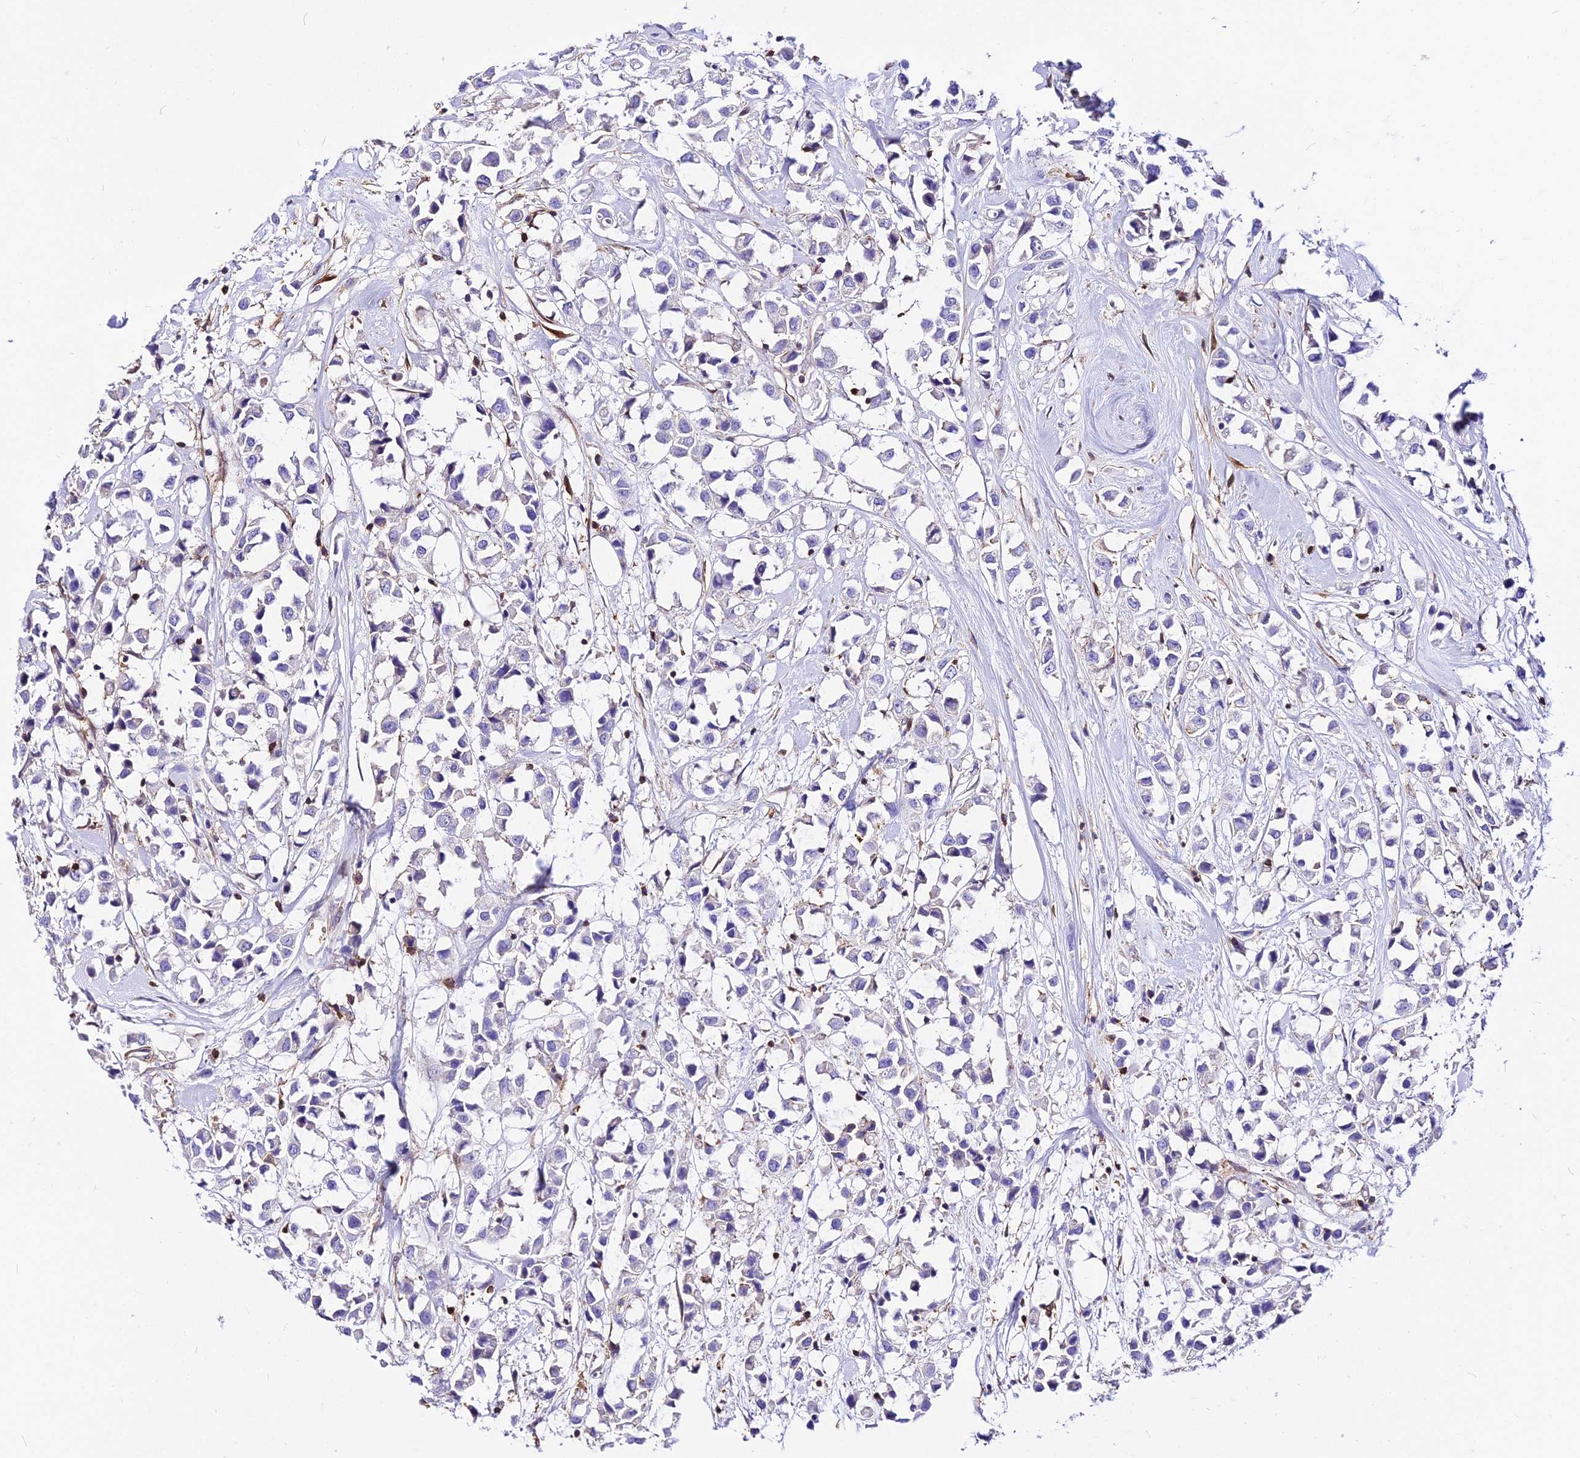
{"staining": {"intensity": "negative", "quantity": "none", "location": "none"}, "tissue": "breast cancer", "cell_type": "Tumor cells", "image_type": "cancer", "snomed": [{"axis": "morphology", "description": "Duct carcinoma"}, {"axis": "topography", "description": "Breast"}], "caption": "DAB (3,3'-diaminobenzidine) immunohistochemical staining of breast intraductal carcinoma displays no significant positivity in tumor cells.", "gene": "CSRP1", "patient": {"sex": "female", "age": 61}}